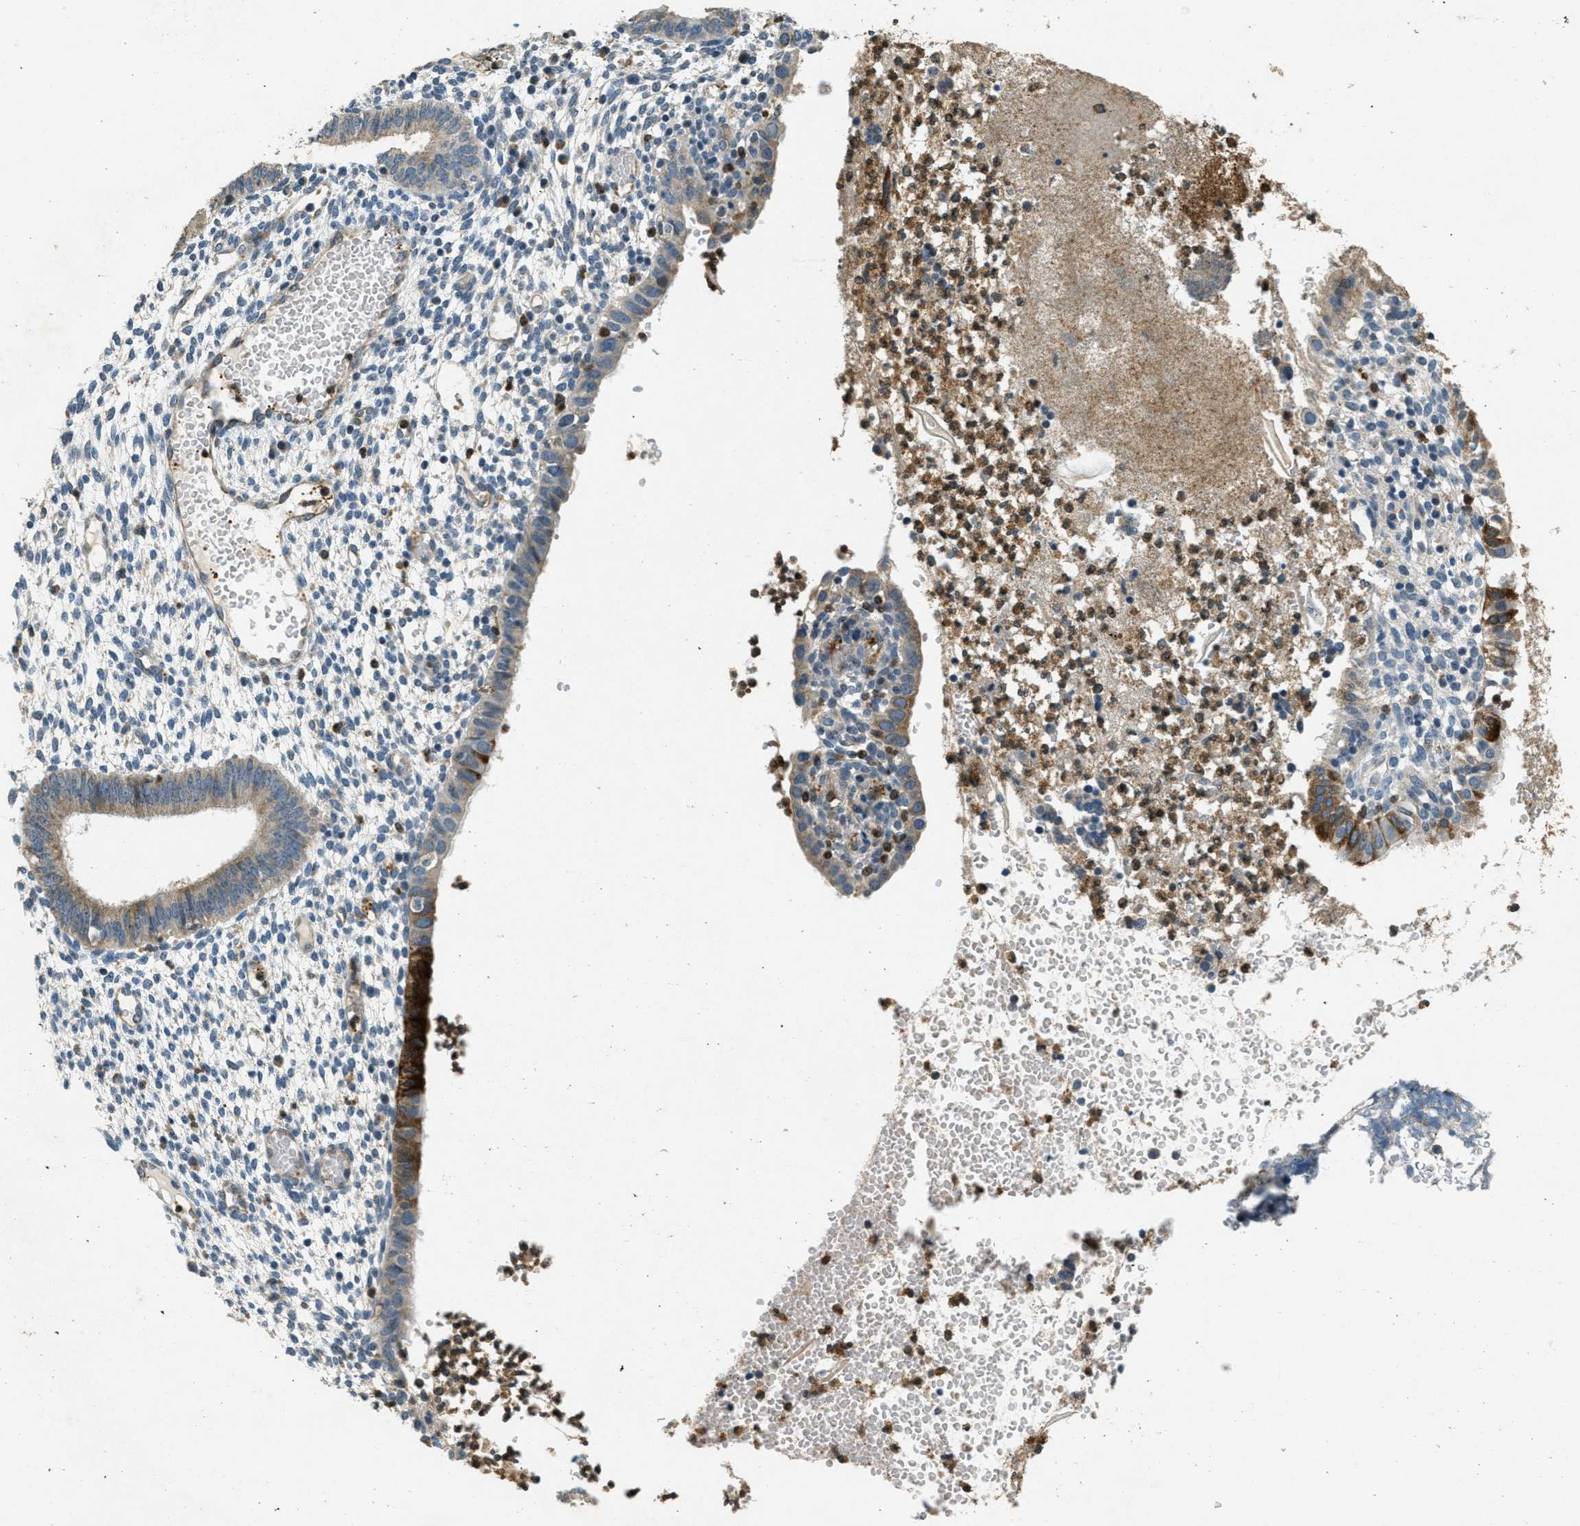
{"staining": {"intensity": "negative", "quantity": "none", "location": "none"}, "tissue": "endometrium", "cell_type": "Cells in endometrial stroma", "image_type": "normal", "snomed": [{"axis": "morphology", "description": "Normal tissue, NOS"}, {"axis": "topography", "description": "Endometrium"}], "caption": "Cells in endometrial stroma are negative for brown protein staining in unremarkable endometrium.", "gene": "RAB3D", "patient": {"sex": "female", "age": 35}}